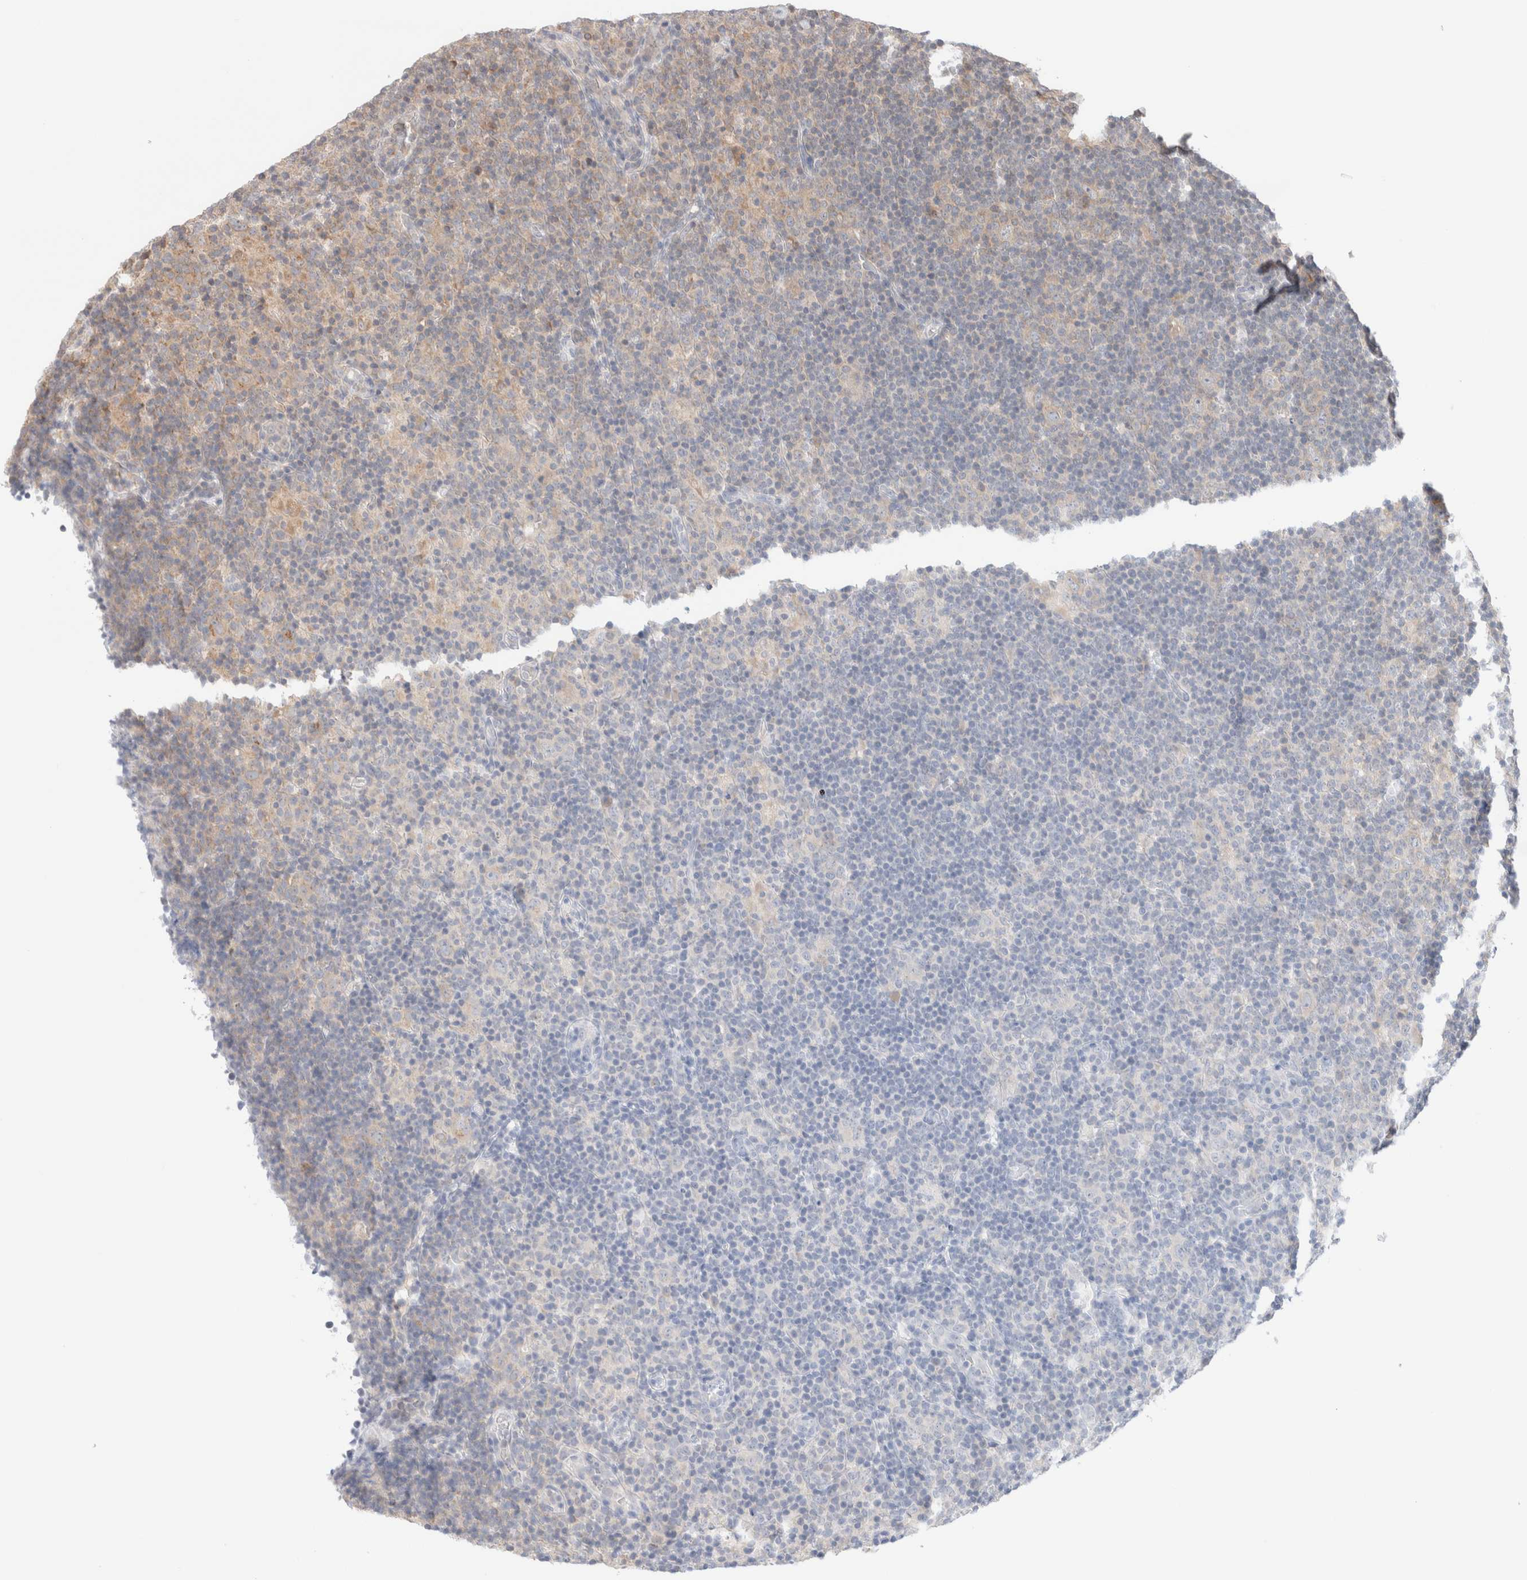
{"staining": {"intensity": "moderate", "quantity": "25%-75%", "location": "cytoplasmic/membranous"}, "tissue": "lymphoma", "cell_type": "Tumor cells", "image_type": "cancer", "snomed": [{"axis": "morphology", "description": "Hodgkin's disease, NOS"}, {"axis": "topography", "description": "Lymph node"}], "caption": "Protein expression analysis of human Hodgkin's disease reveals moderate cytoplasmic/membranous staining in about 25%-75% of tumor cells.", "gene": "XKR4", "patient": {"sex": "female", "age": 57}}